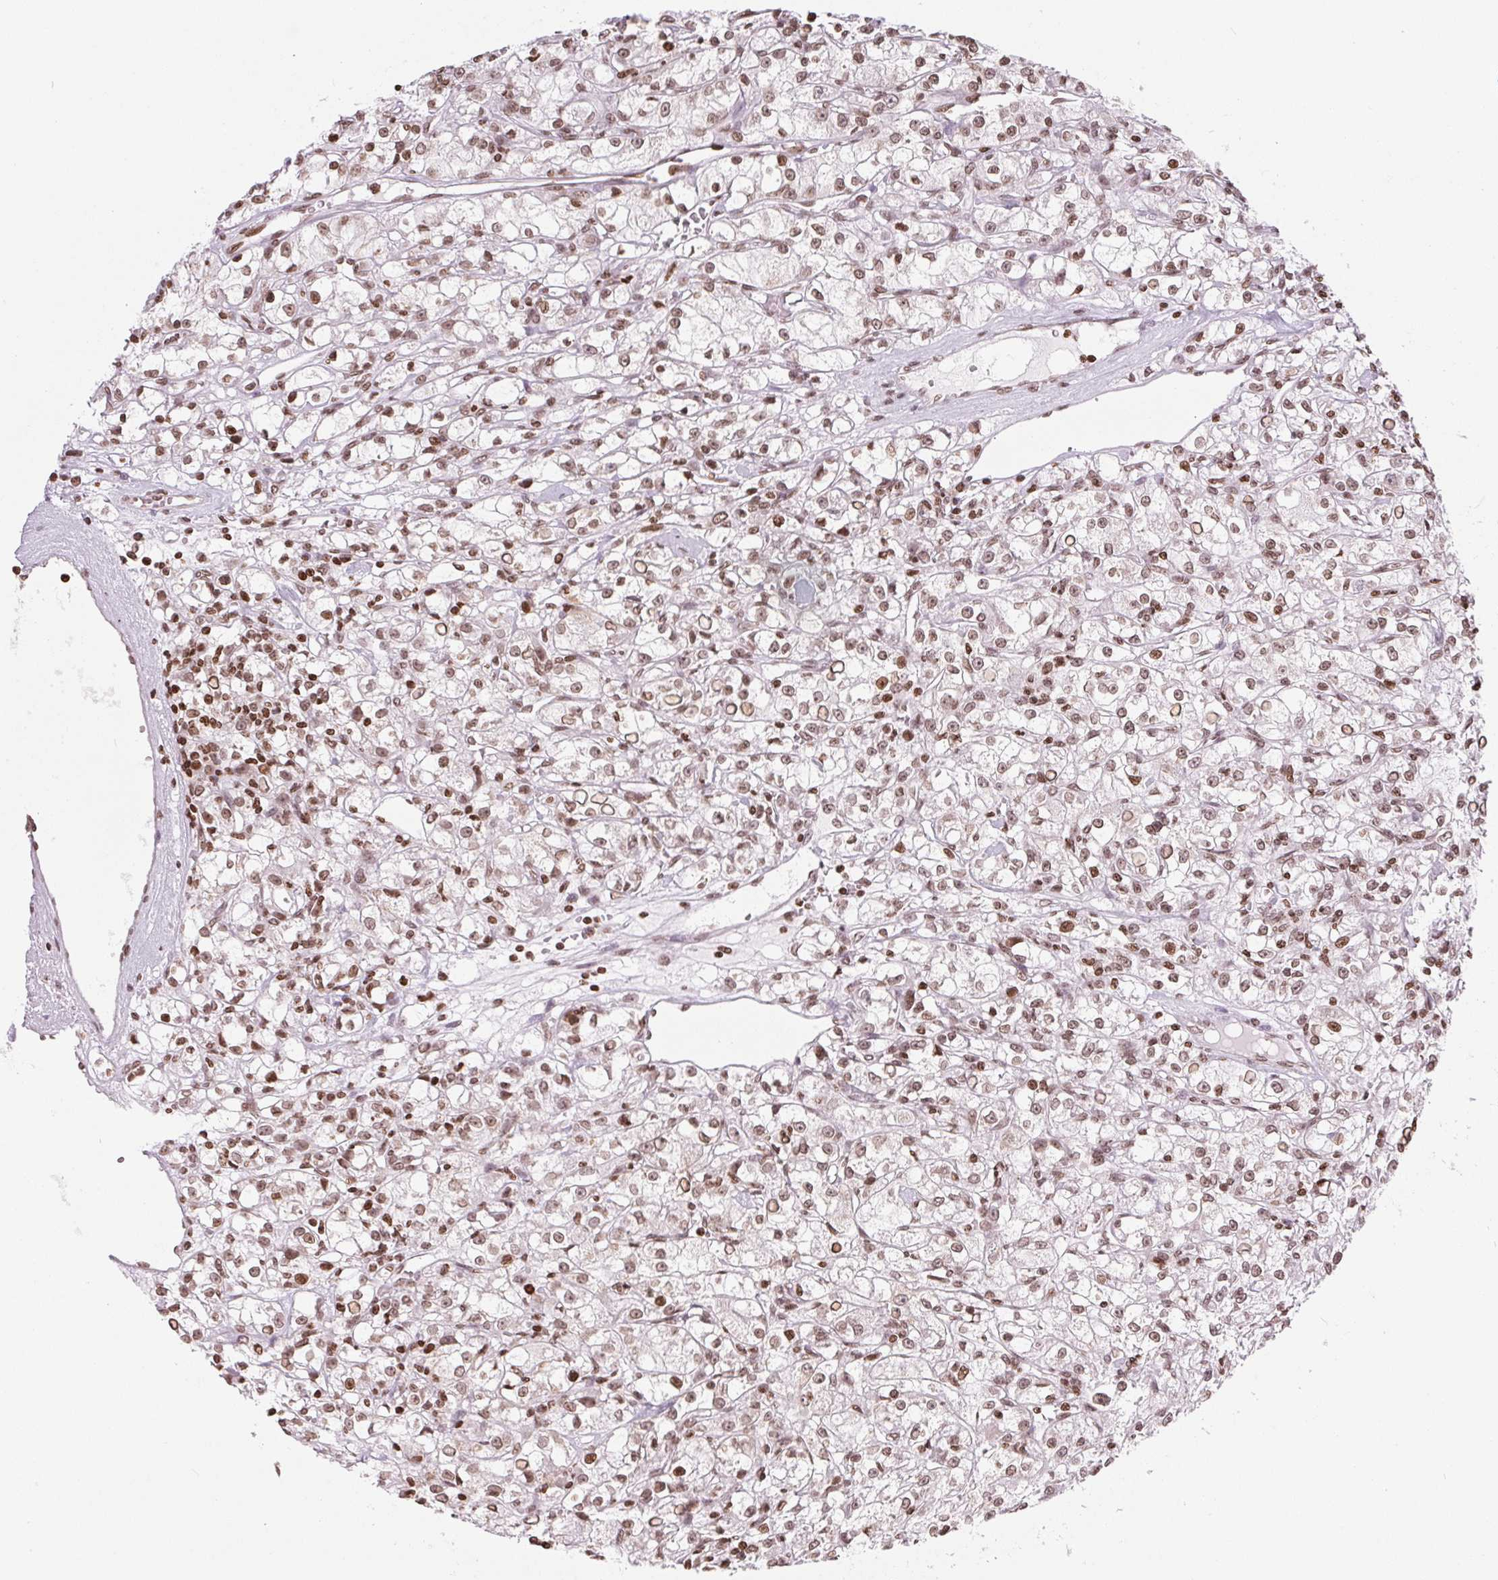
{"staining": {"intensity": "moderate", "quantity": ">75%", "location": "nuclear"}, "tissue": "renal cancer", "cell_type": "Tumor cells", "image_type": "cancer", "snomed": [{"axis": "morphology", "description": "Adenocarcinoma, NOS"}, {"axis": "topography", "description": "Kidney"}], "caption": "Renal cancer (adenocarcinoma) tissue shows moderate nuclear positivity in approximately >75% of tumor cells", "gene": "SMIM12", "patient": {"sex": "female", "age": 59}}